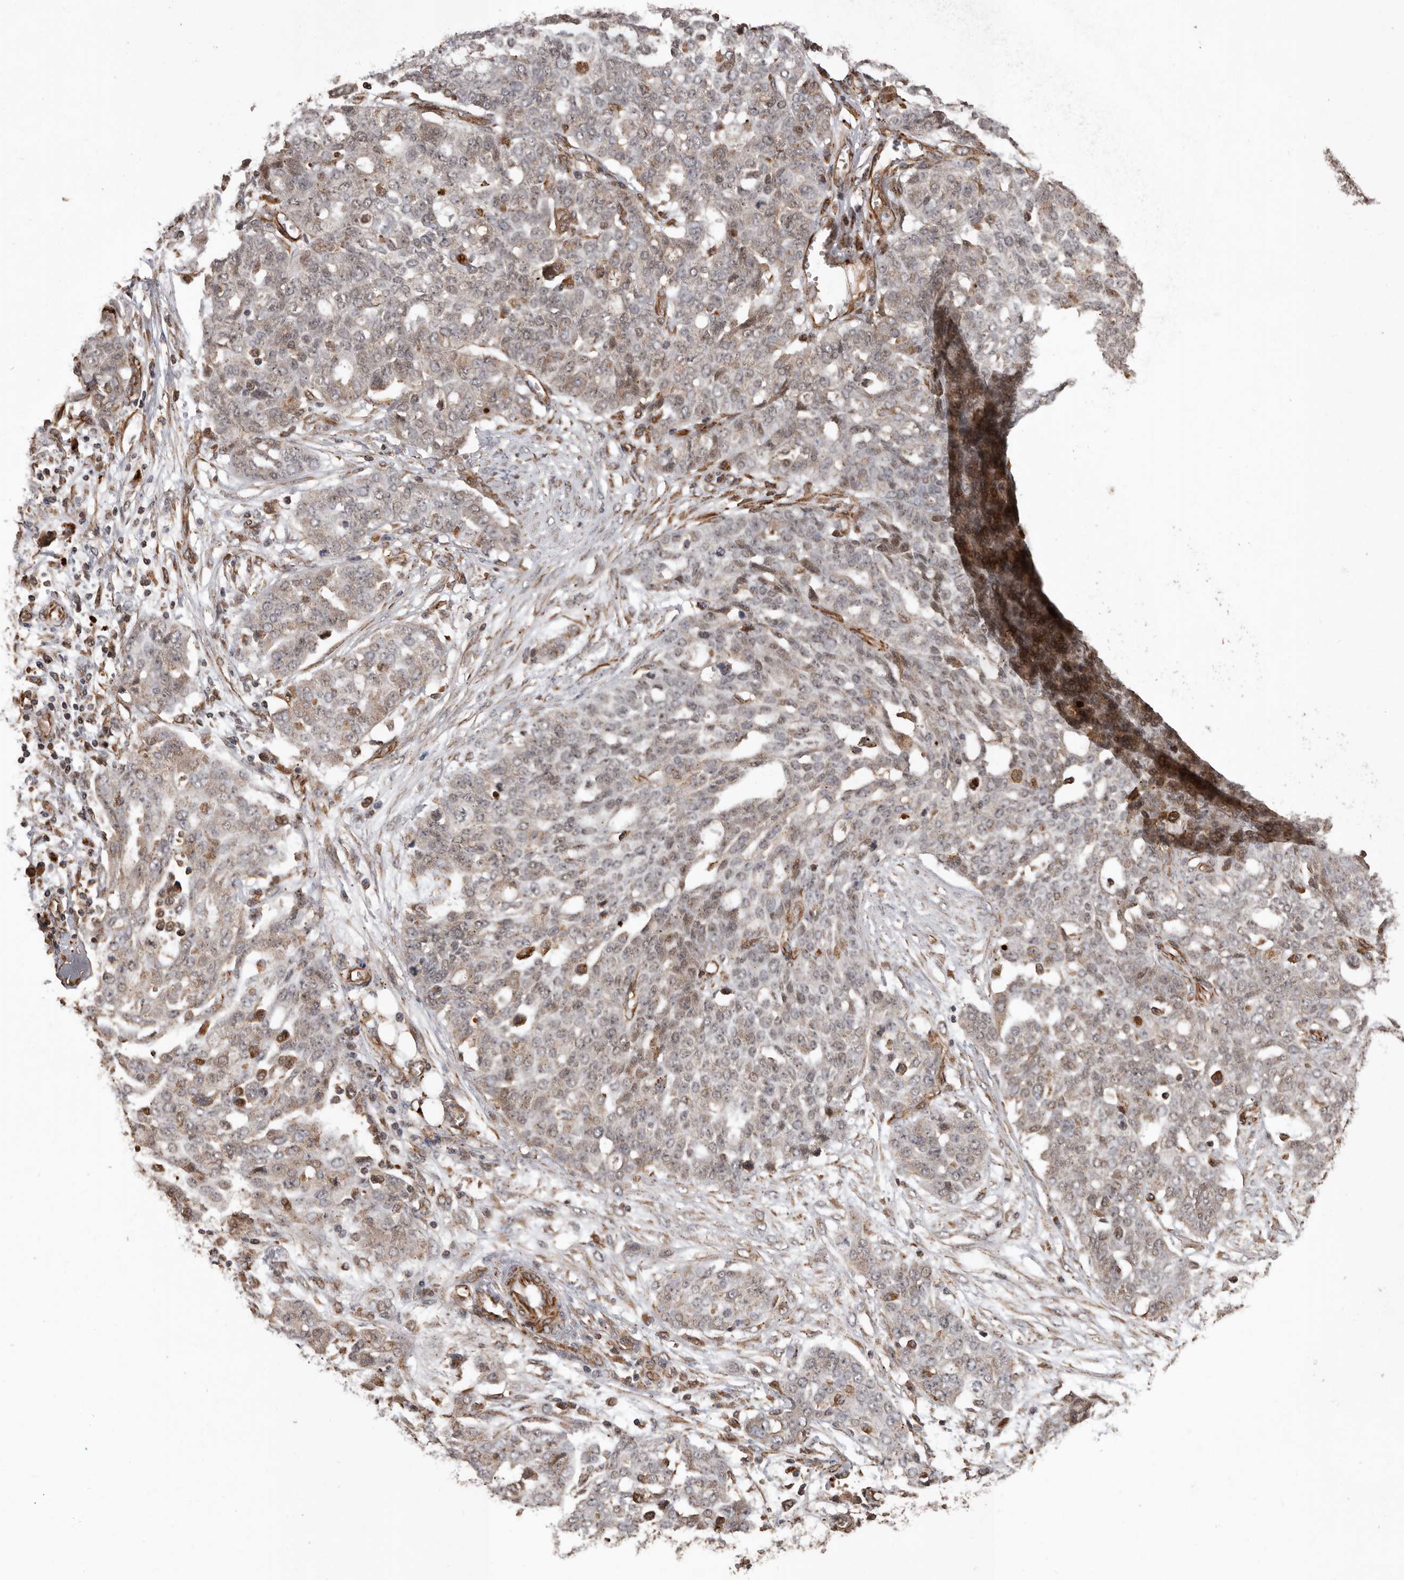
{"staining": {"intensity": "weak", "quantity": ">75%", "location": "nuclear"}, "tissue": "ovarian cancer", "cell_type": "Tumor cells", "image_type": "cancer", "snomed": [{"axis": "morphology", "description": "Cystadenocarcinoma, serous, NOS"}, {"axis": "topography", "description": "Soft tissue"}, {"axis": "topography", "description": "Ovary"}], "caption": "Ovarian cancer (serous cystadenocarcinoma) tissue displays weak nuclear positivity in approximately >75% of tumor cells", "gene": "BRAT1", "patient": {"sex": "female", "age": 57}}